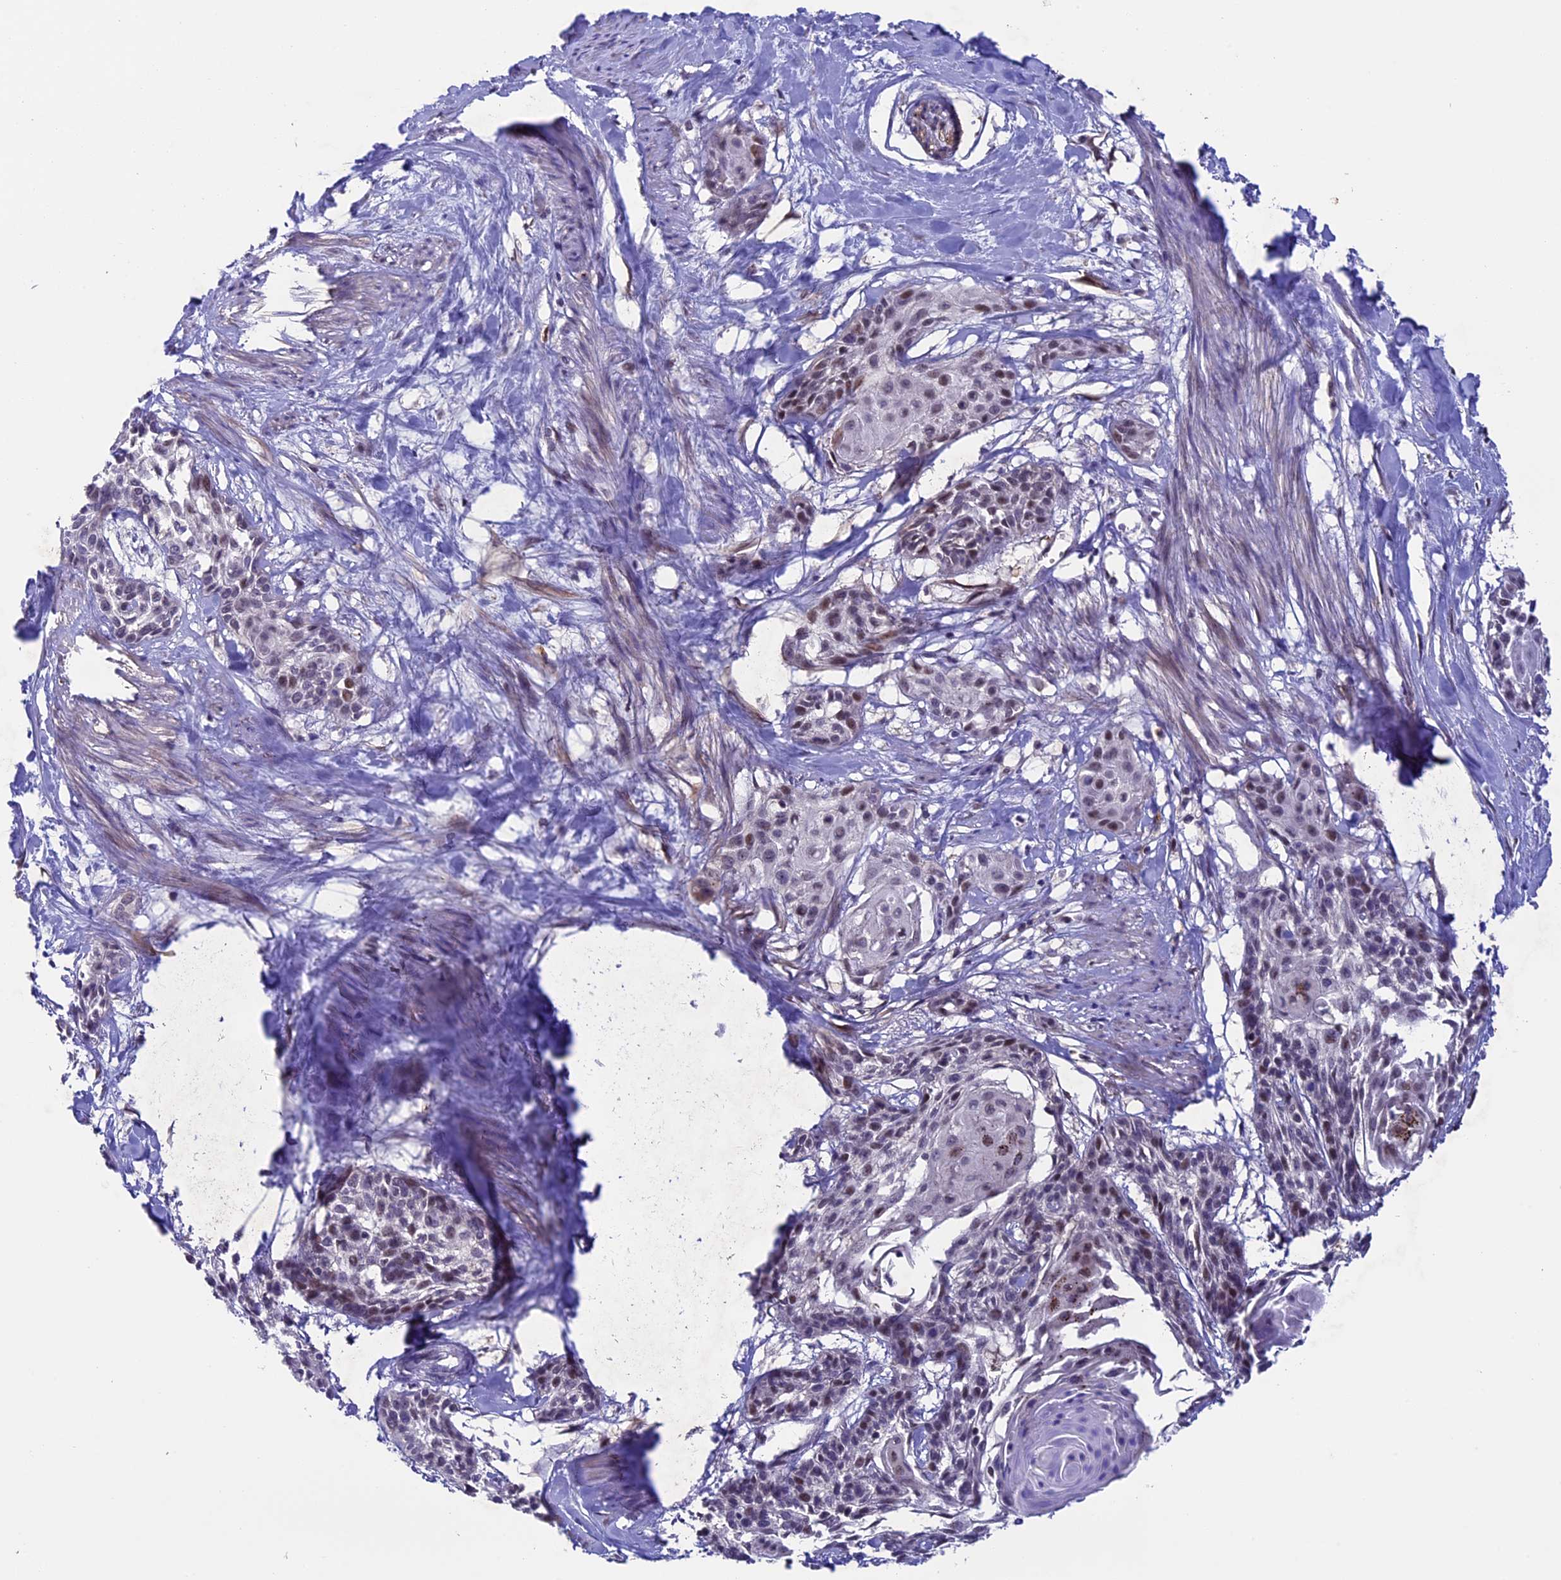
{"staining": {"intensity": "weak", "quantity": "25%-75%", "location": "nuclear"}, "tissue": "cervical cancer", "cell_type": "Tumor cells", "image_type": "cancer", "snomed": [{"axis": "morphology", "description": "Squamous cell carcinoma, NOS"}, {"axis": "topography", "description": "Cervix"}], "caption": "A brown stain shows weak nuclear positivity of a protein in human cervical cancer (squamous cell carcinoma) tumor cells.", "gene": "SIPA1L3", "patient": {"sex": "female", "age": 57}}